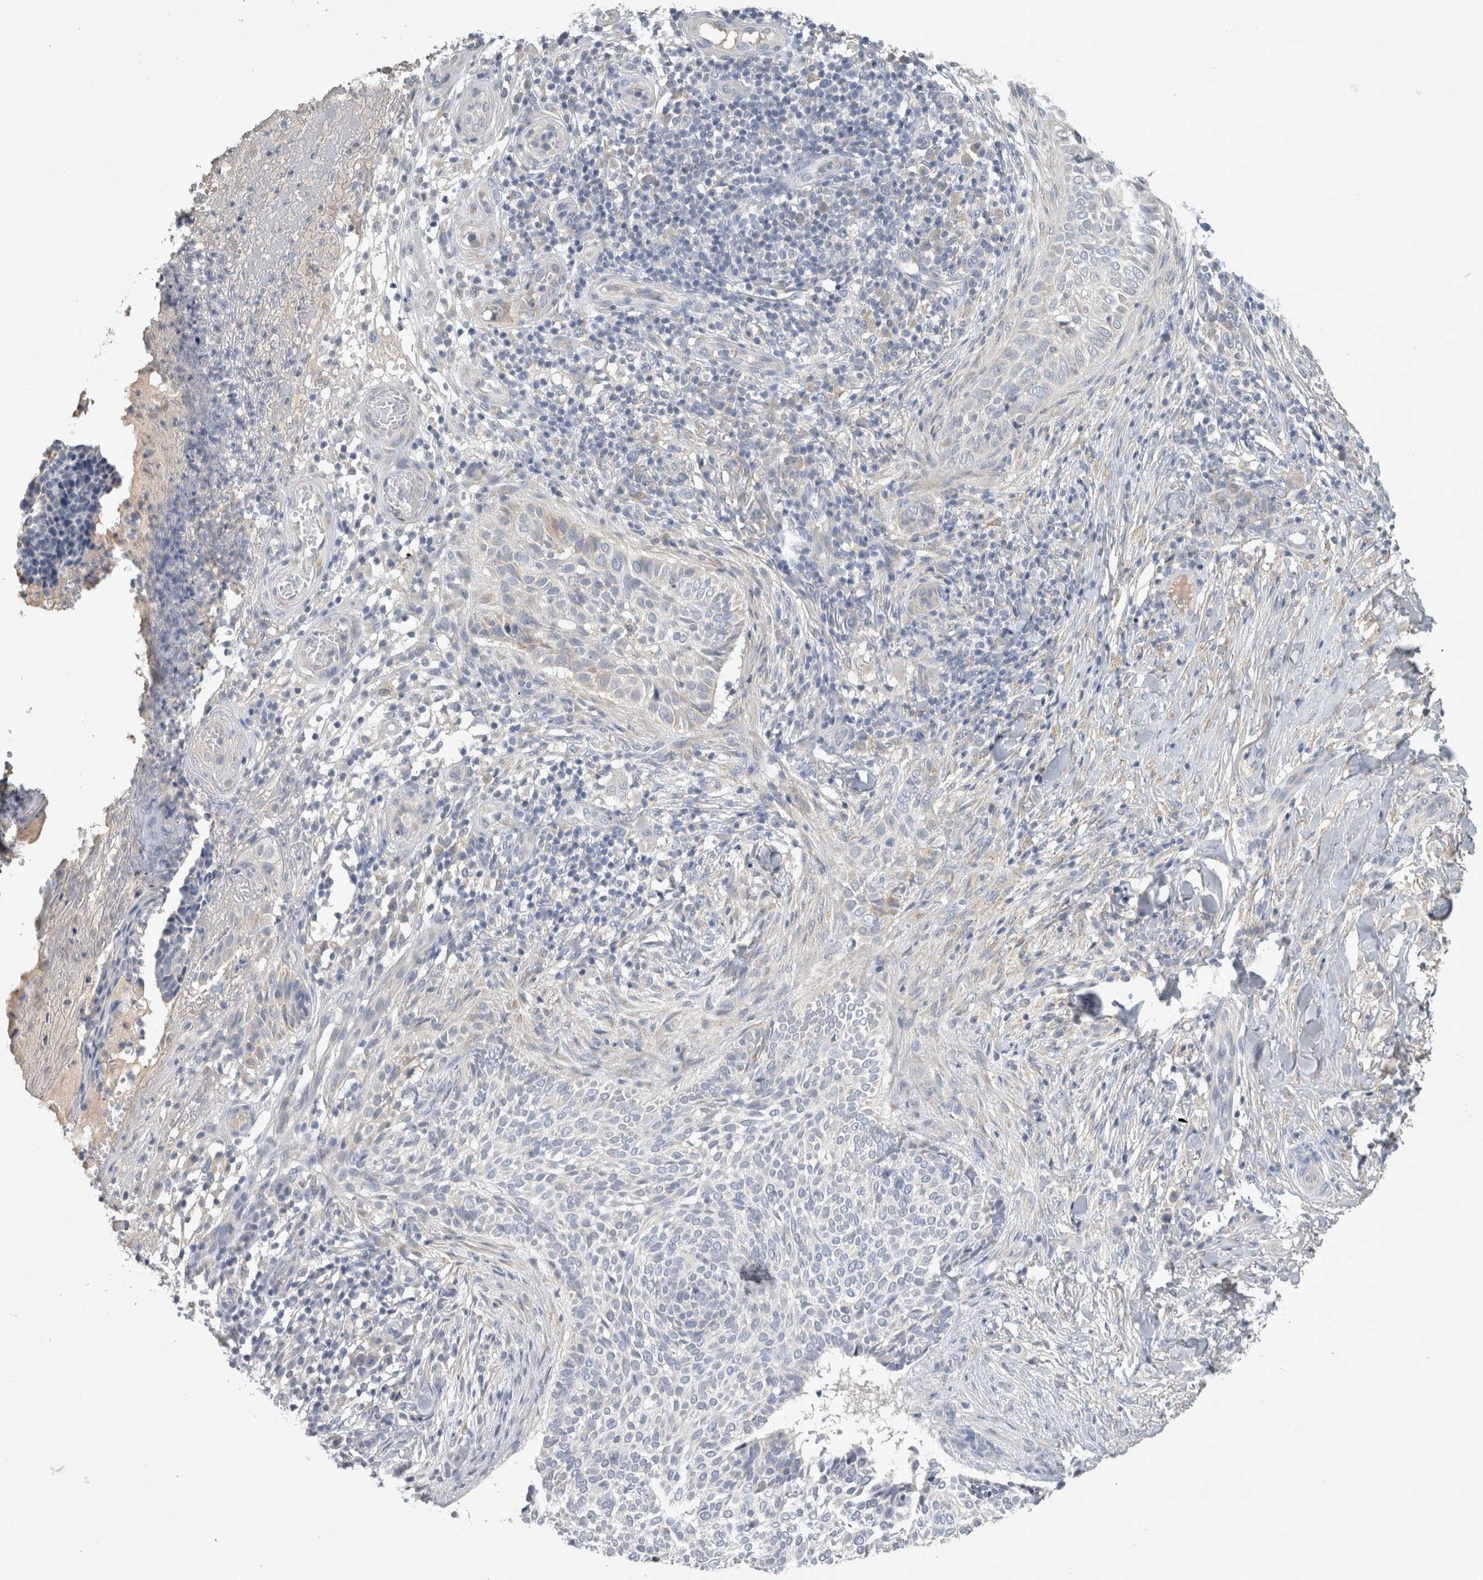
{"staining": {"intensity": "negative", "quantity": "none", "location": "none"}, "tissue": "skin cancer", "cell_type": "Tumor cells", "image_type": "cancer", "snomed": [{"axis": "morphology", "description": "Normal tissue, NOS"}, {"axis": "morphology", "description": "Basal cell carcinoma"}, {"axis": "topography", "description": "Skin"}], "caption": "Micrograph shows no protein staining in tumor cells of skin cancer tissue.", "gene": "SLC22A11", "patient": {"sex": "male", "age": 67}}